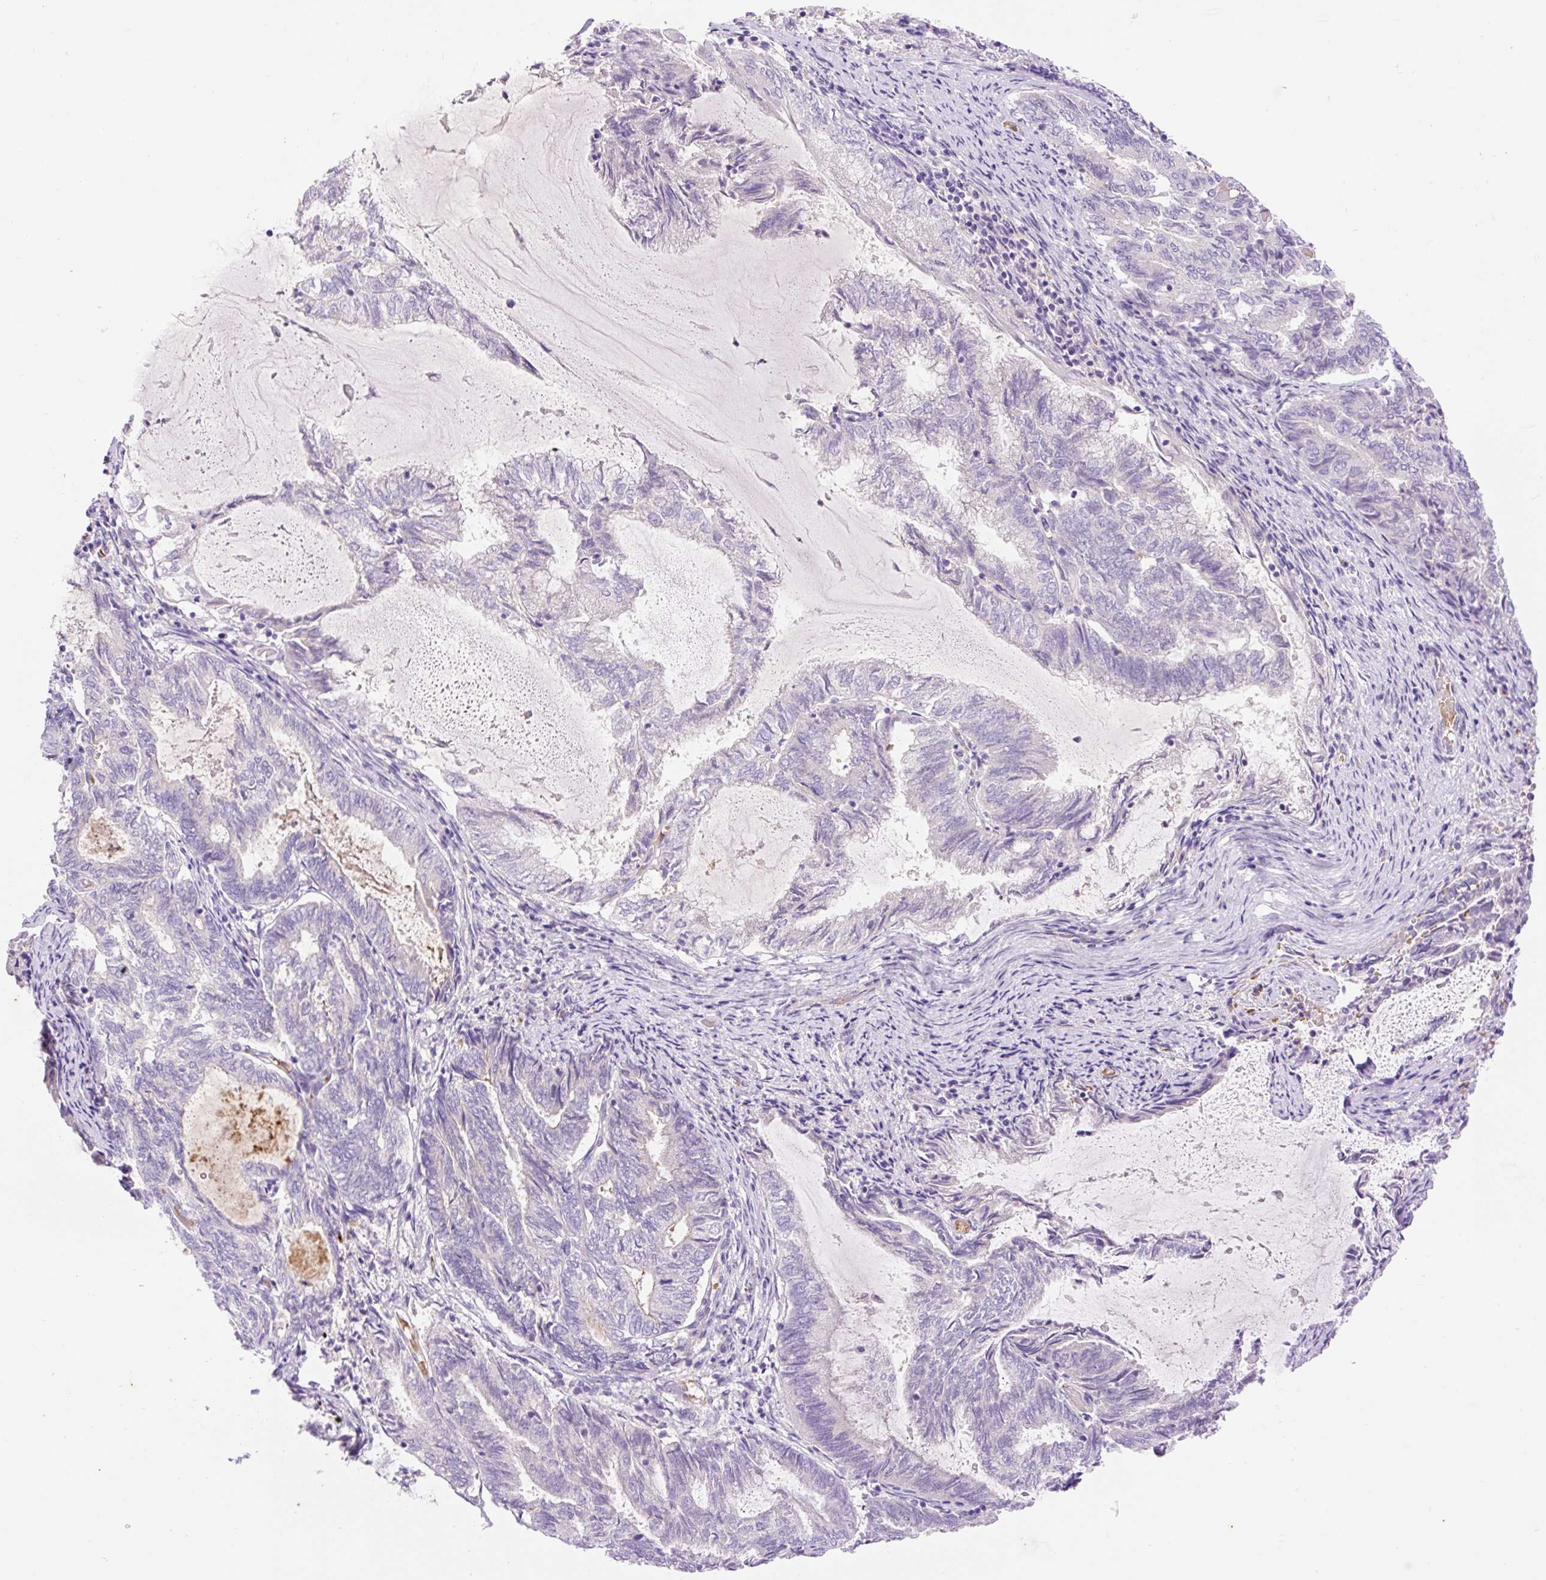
{"staining": {"intensity": "negative", "quantity": "none", "location": "none"}, "tissue": "endometrial cancer", "cell_type": "Tumor cells", "image_type": "cancer", "snomed": [{"axis": "morphology", "description": "Adenocarcinoma, NOS"}, {"axis": "topography", "description": "Endometrium"}], "caption": "High power microscopy micrograph of an immunohistochemistry photomicrograph of adenocarcinoma (endometrial), revealing no significant expression in tumor cells.", "gene": "LHFPL5", "patient": {"sex": "female", "age": 80}}